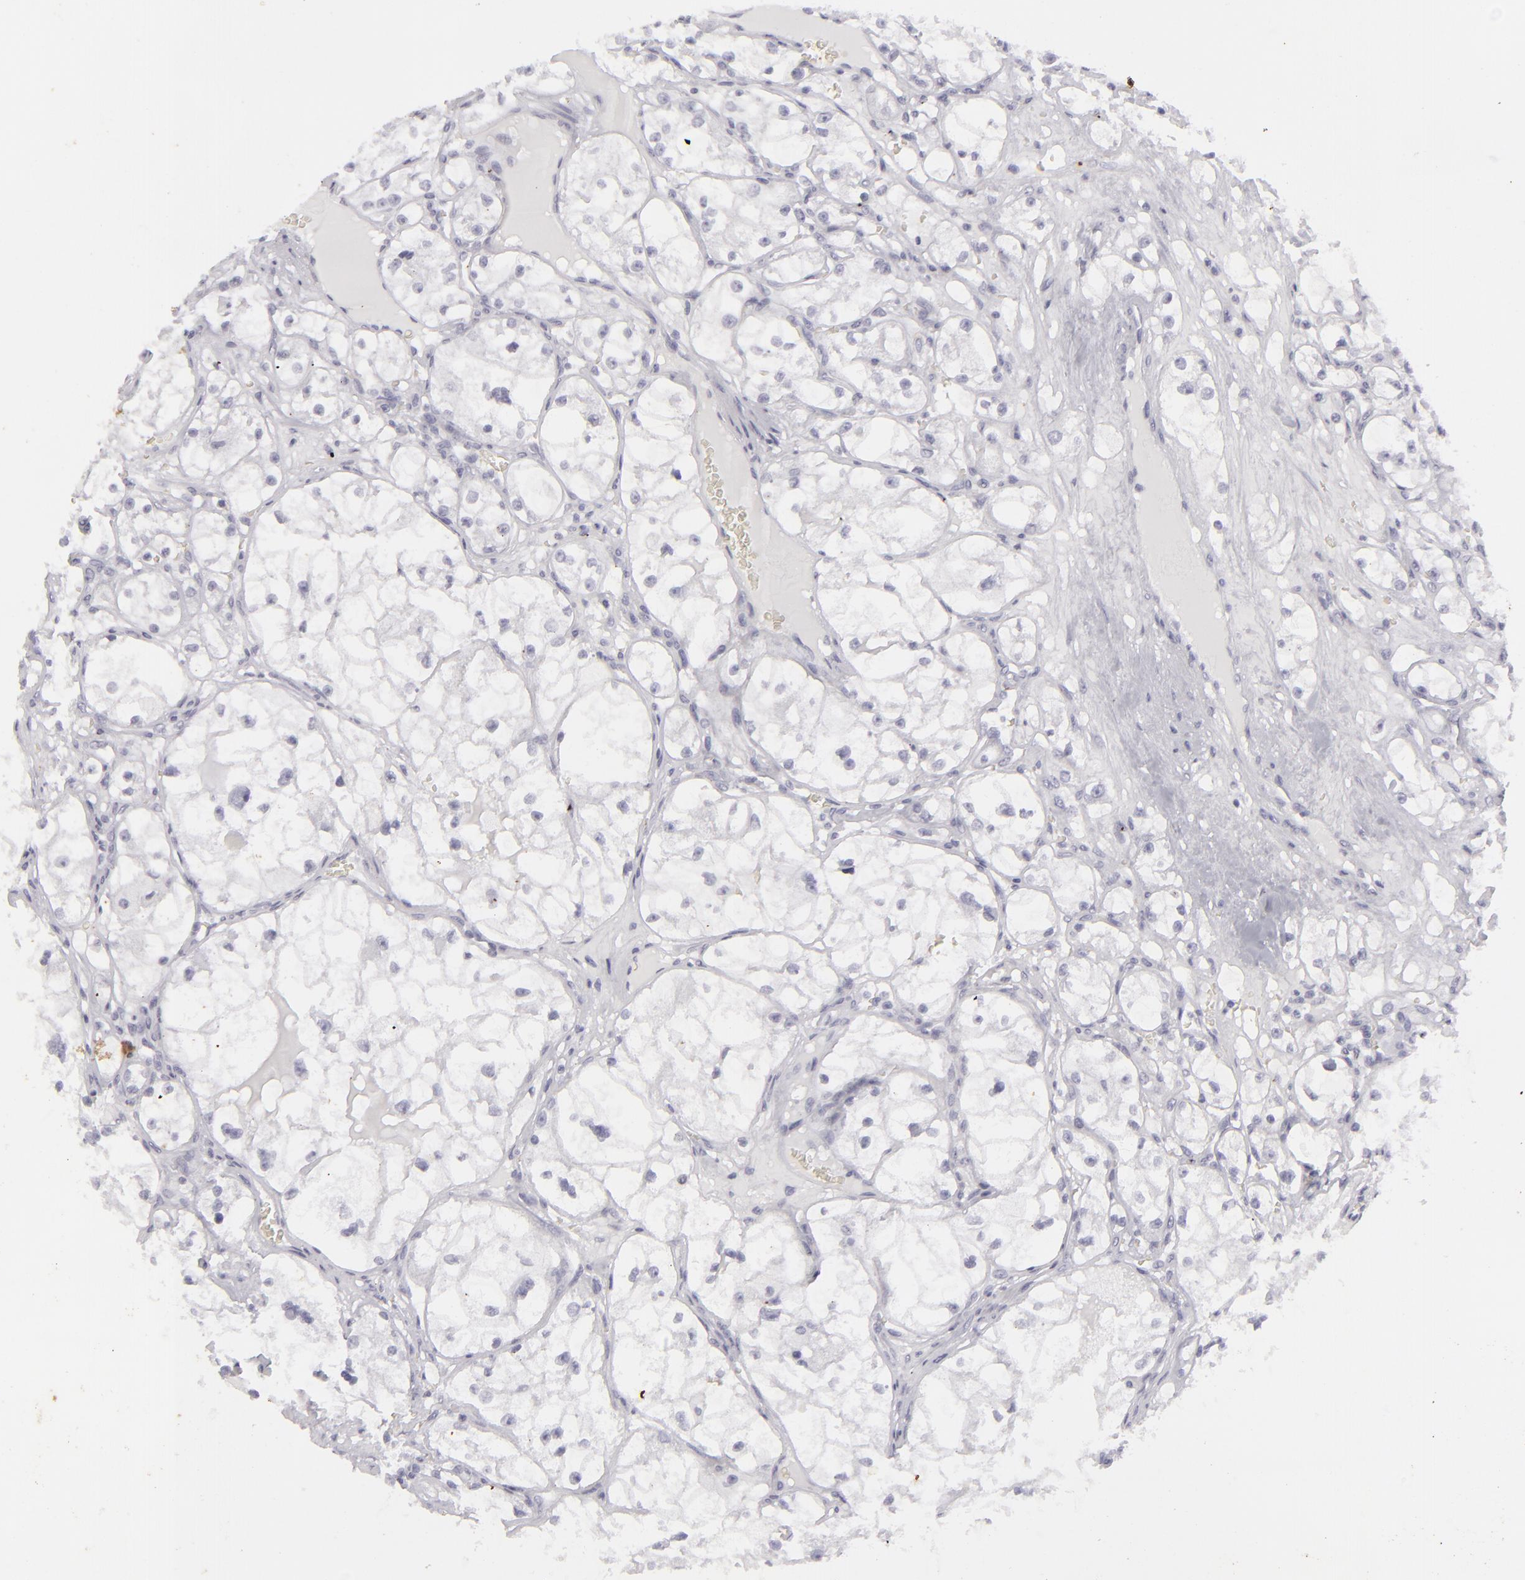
{"staining": {"intensity": "negative", "quantity": "none", "location": "none"}, "tissue": "renal cancer", "cell_type": "Tumor cells", "image_type": "cancer", "snomed": [{"axis": "morphology", "description": "Adenocarcinoma, NOS"}, {"axis": "topography", "description": "Kidney"}], "caption": "This is an immunohistochemistry (IHC) photomicrograph of human adenocarcinoma (renal). There is no positivity in tumor cells.", "gene": "KRT1", "patient": {"sex": "male", "age": 61}}